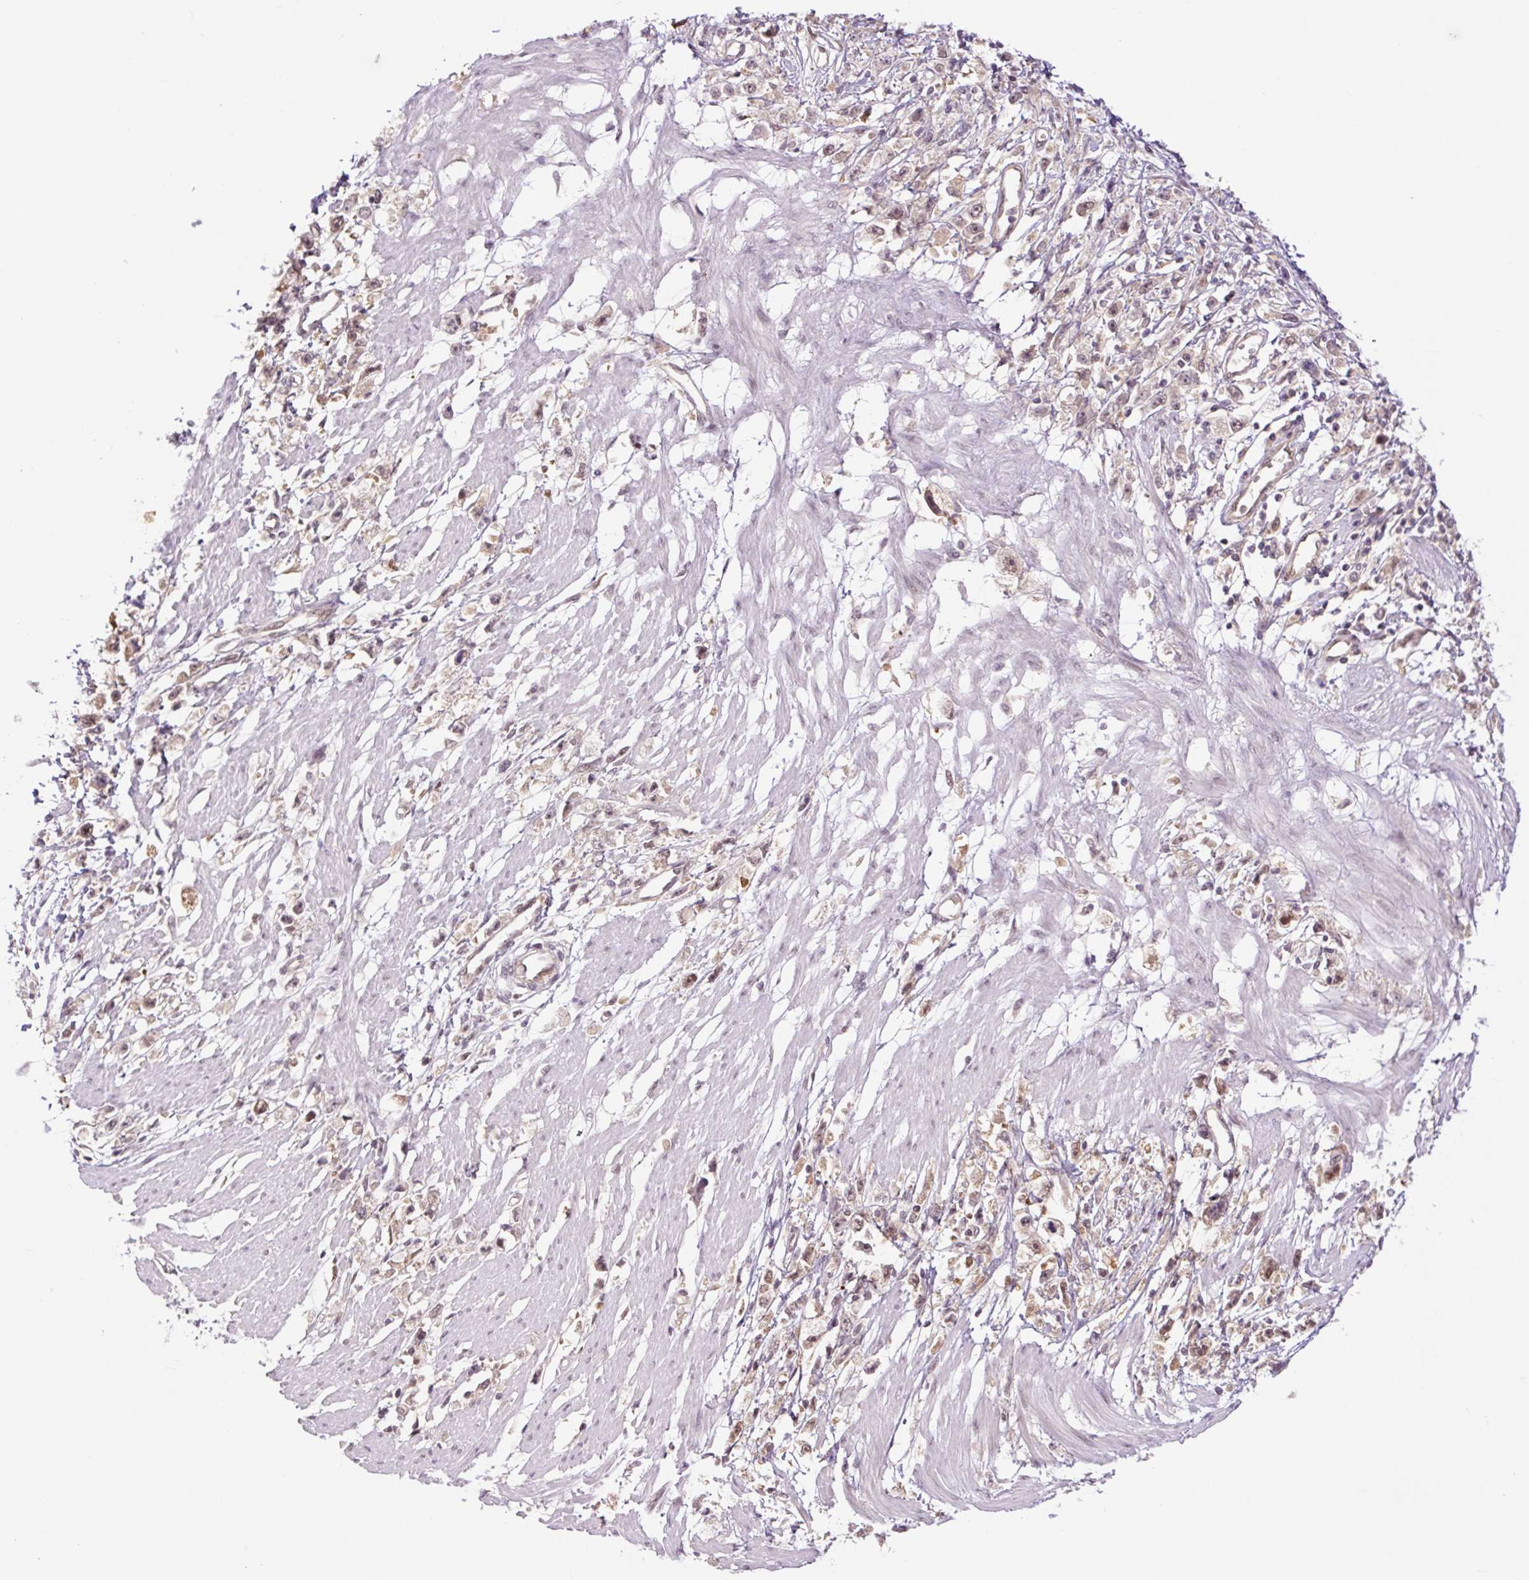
{"staining": {"intensity": "weak", "quantity": "25%-75%", "location": "cytoplasmic/membranous,nuclear"}, "tissue": "stomach cancer", "cell_type": "Tumor cells", "image_type": "cancer", "snomed": [{"axis": "morphology", "description": "Adenocarcinoma, NOS"}, {"axis": "topography", "description": "Stomach"}], "caption": "Brown immunohistochemical staining in human stomach cancer (adenocarcinoma) demonstrates weak cytoplasmic/membranous and nuclear staining in about 25%-75% of tumor cells.", "gene": "TPT1", "patient": {"sex": "female", "age": 59}}